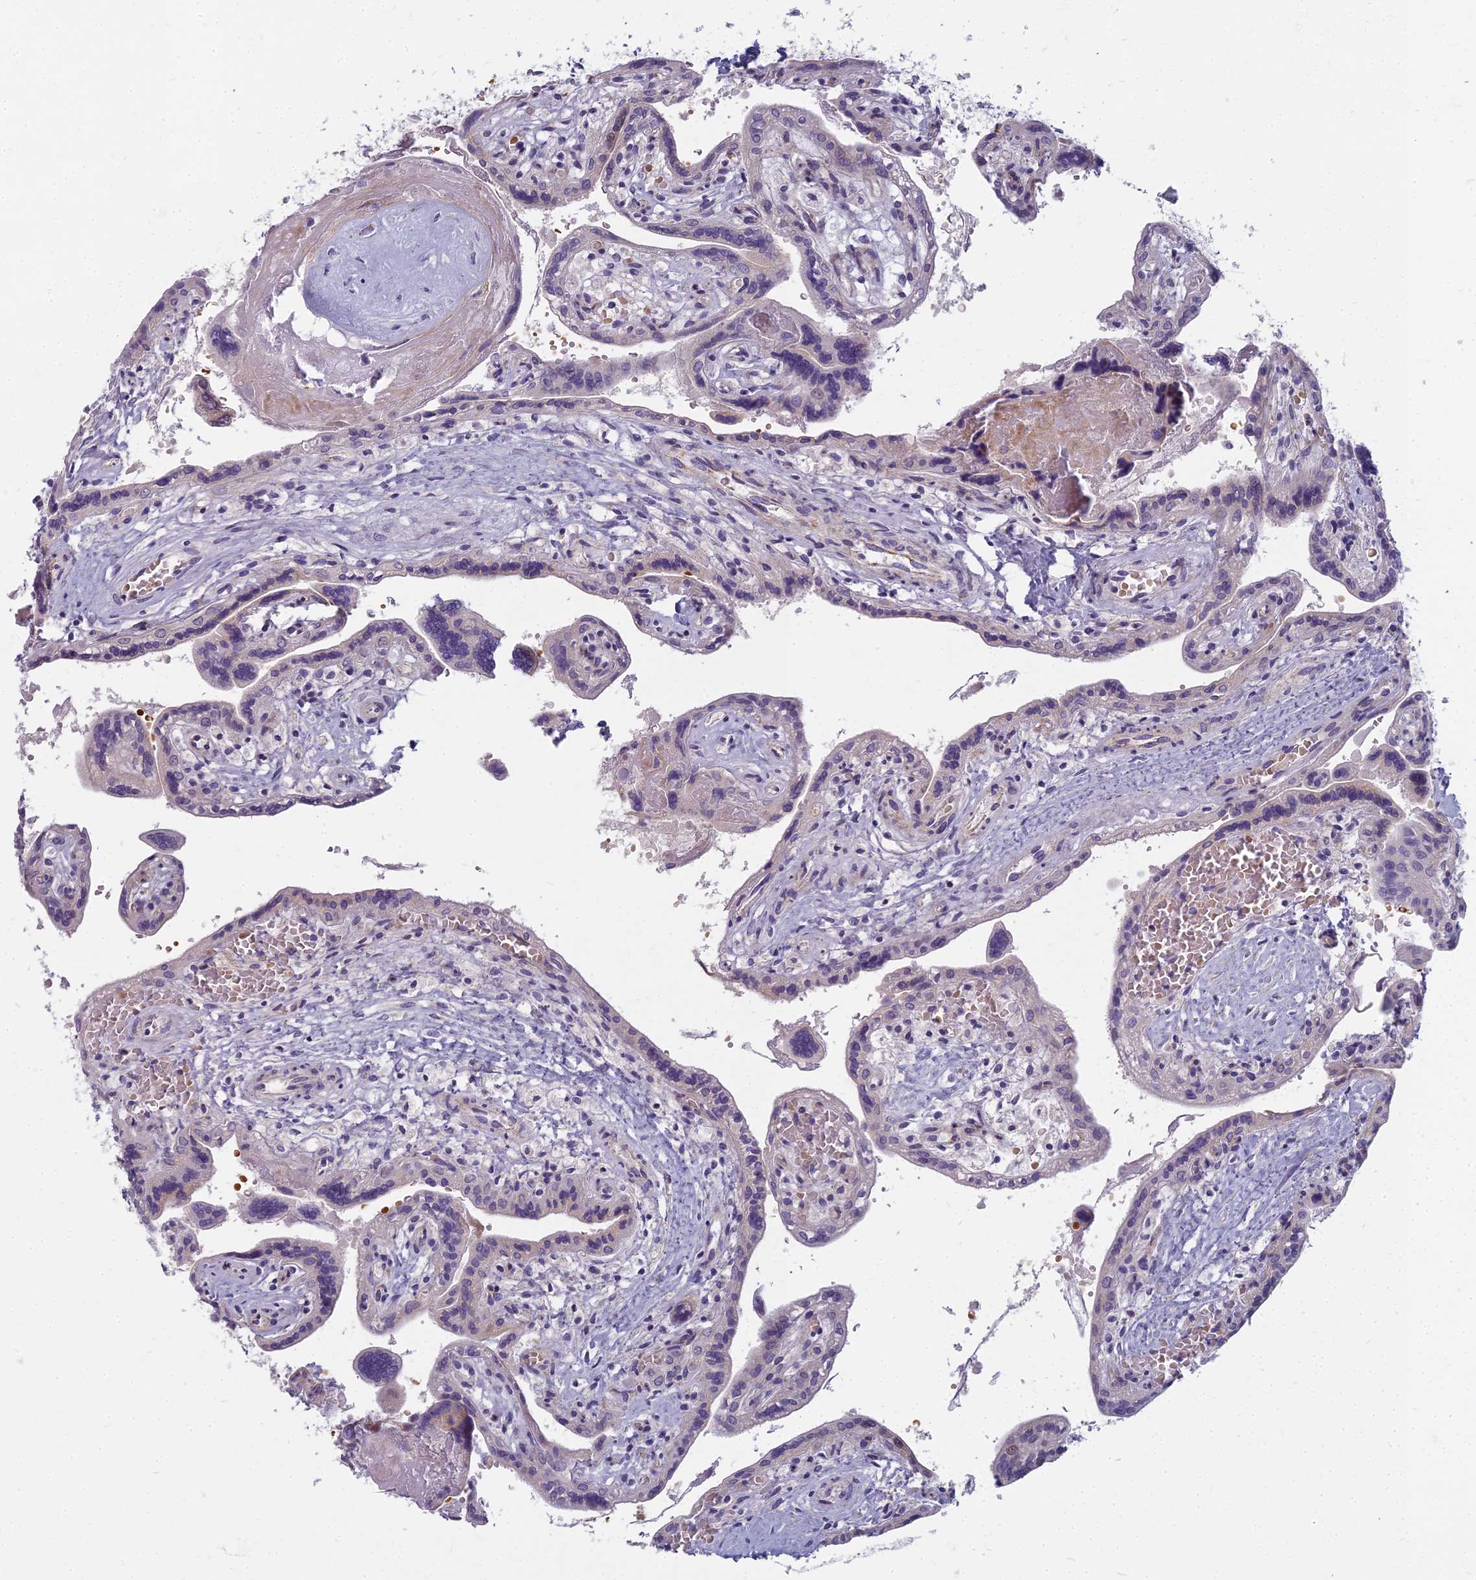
{"staining": {"intensity": "negative", "quantity": "none", "location": "none"}, "tissue": "placenta", "cell_type": "Trophoblastic cells", "image_type": "normal", "snomed": [{"axis": "morphology", "description": "Normal tissue, NOS"}, {"axis": "topography", "description": "Placenta"}], "caption": "Immunohistochemistry (IHC) of benign placenta demonstrates no staining in trophoblastic cells. (IHC, brightfield microscopy, high magnification).", "gene": "ARL15", "patient": {"sex": "female", "age": 37}}